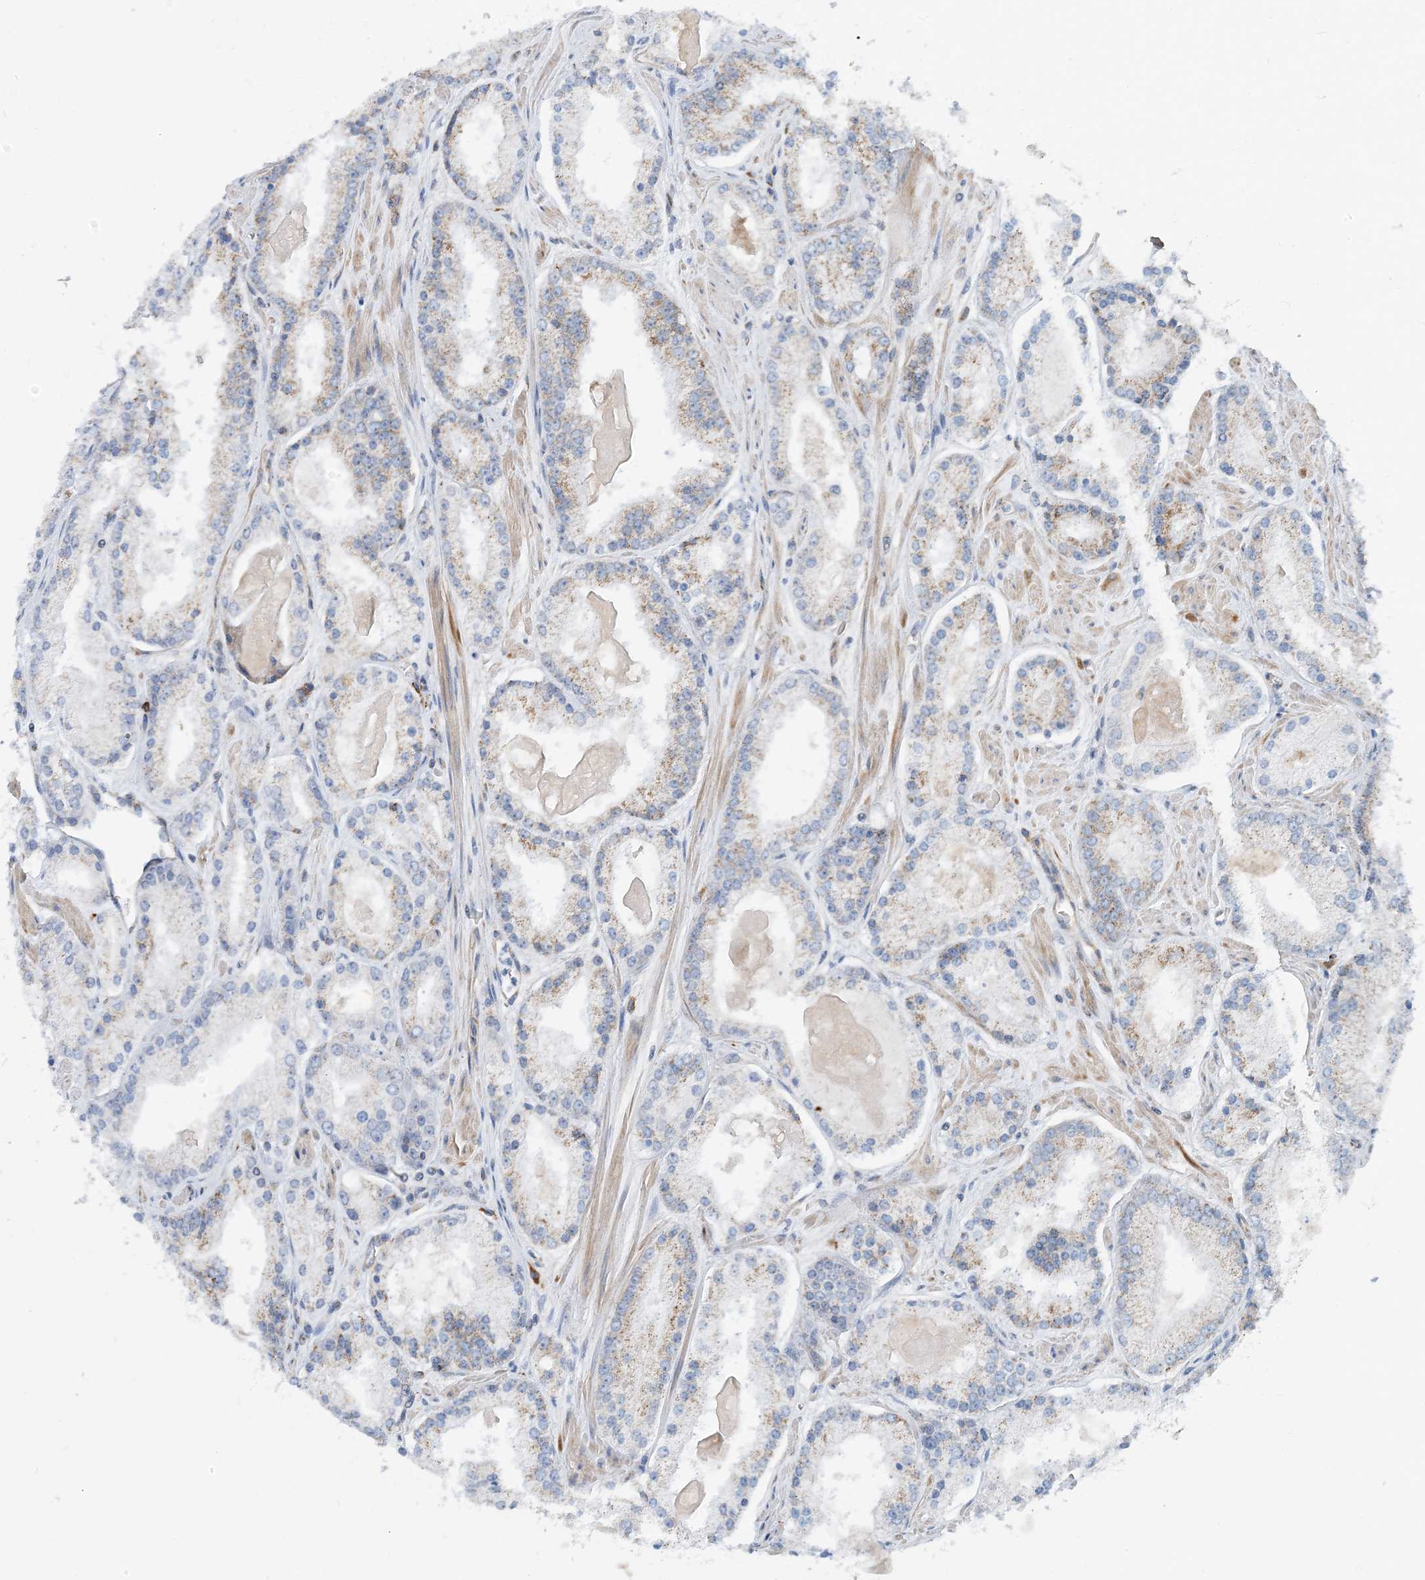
{"staining": {"intensity": "weak", "quantity": "<25%", "location": "cytoplasmic/membranous"}, "tissue": "prostate cancer", "cell_type": "Tumor cells", "image_type": "cancer", "snomed": [{"axis": "morphology", "description": "Adenocarcinoma, Low grade"}, {"axis": "topography", "description": "Prostate"}], "caption": "A histopathology image of human prostate low-grade adenocarcinoma is negative for staining in tumor cells.", "gene": "PCDHGA1", "patient": {"sex": "male", "age": 54}}